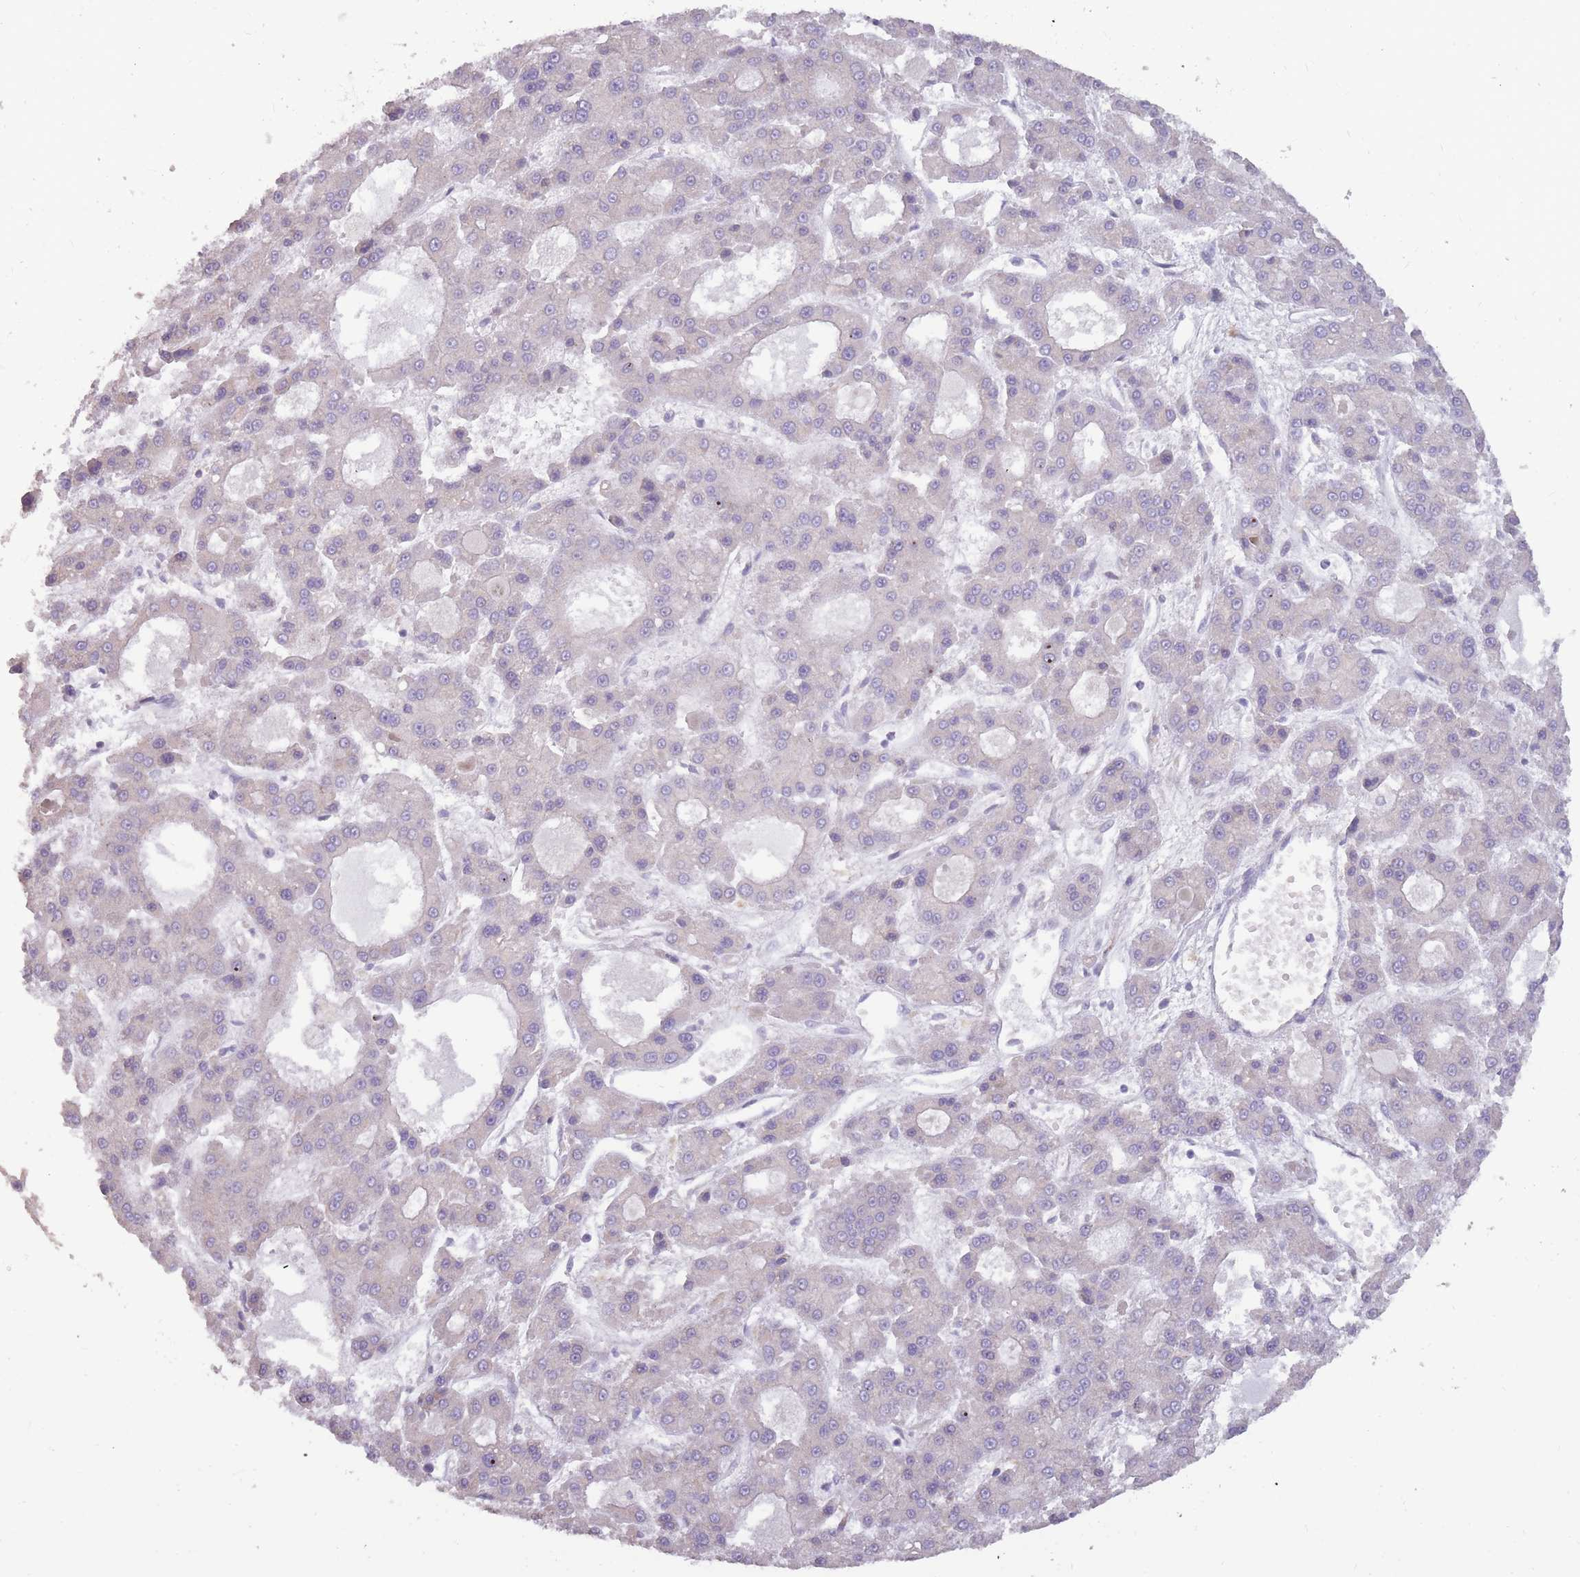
{"staining": {"intensity": "negative", "quantity": "none", "location": "none"}, "tissue": "liver cancer", "cell_type": "Tumor cells", "image_type": "cancer", "snomed": [{"axis": "morphology", "description": "Carcinoma, Hepatocellular, NOS"}, {"axis": "topography", "description": "Liver"}], "caption": "This is an immunohistochemistry micrograph of liver cancer. There is no positivity in tumor cells.", "gene": "TRAPPC5", "patient": {"sex": "male", "age": 70}}